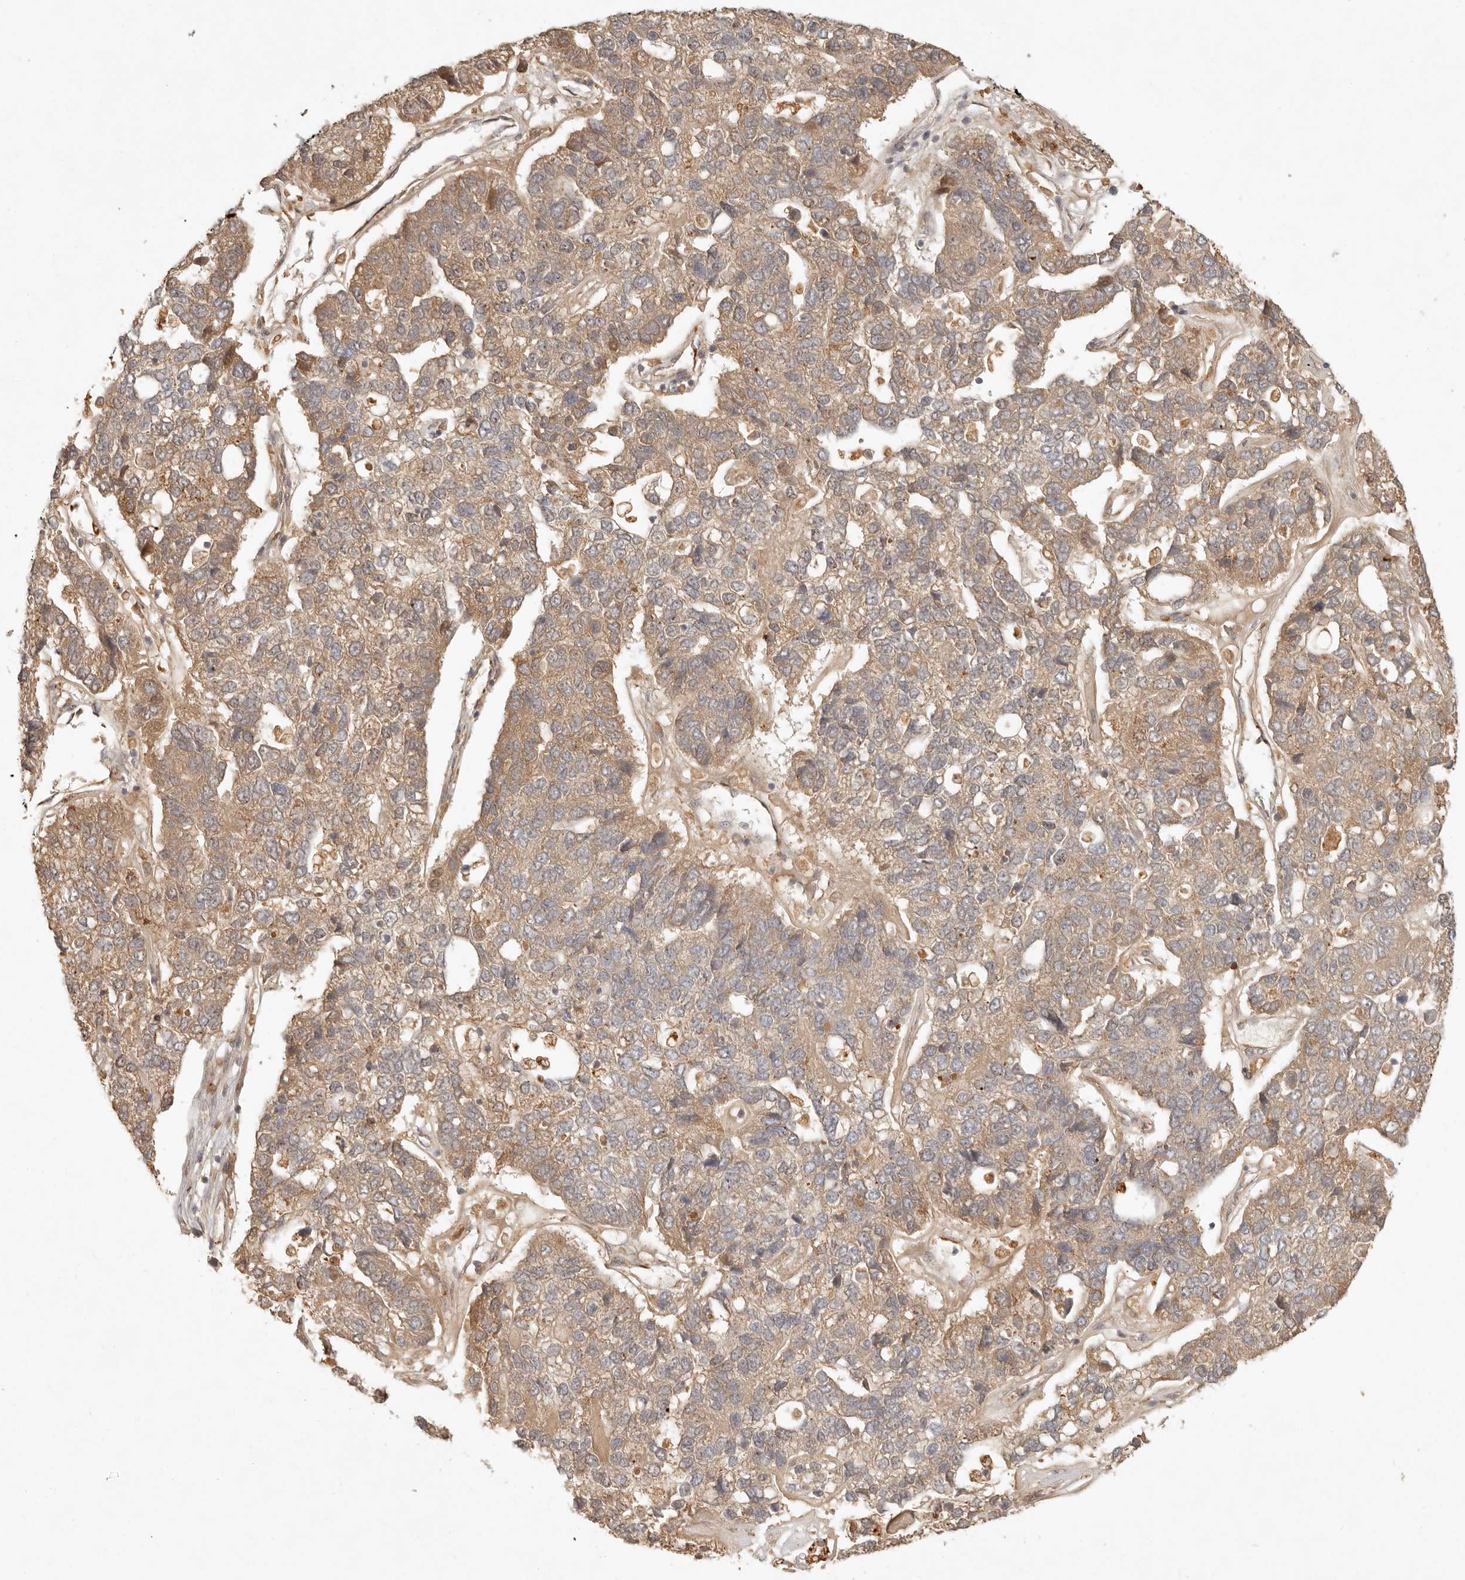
{"staining": {"intensity": "moderate", "quantity": ">75%", "location": "cytoplasmic/membranous"}, "tissue": "pancreatic cancer", "cell_type": "Tumor cells", "image_type": "cancer", "snomed": [{"axis": "morphology", "description": "Adenocarcinoma, NOS"}, {"axis": "topography", "description": "Pancreas"}], "caption": "The image shows staining of adenocarcinoma (pancreatic), revealing moderate cytoplasmic/membranous protein positivity (brown color) within tumor cells.", "gene": "ANKRD61", "patient": {"sex": "female", "age": 61}}